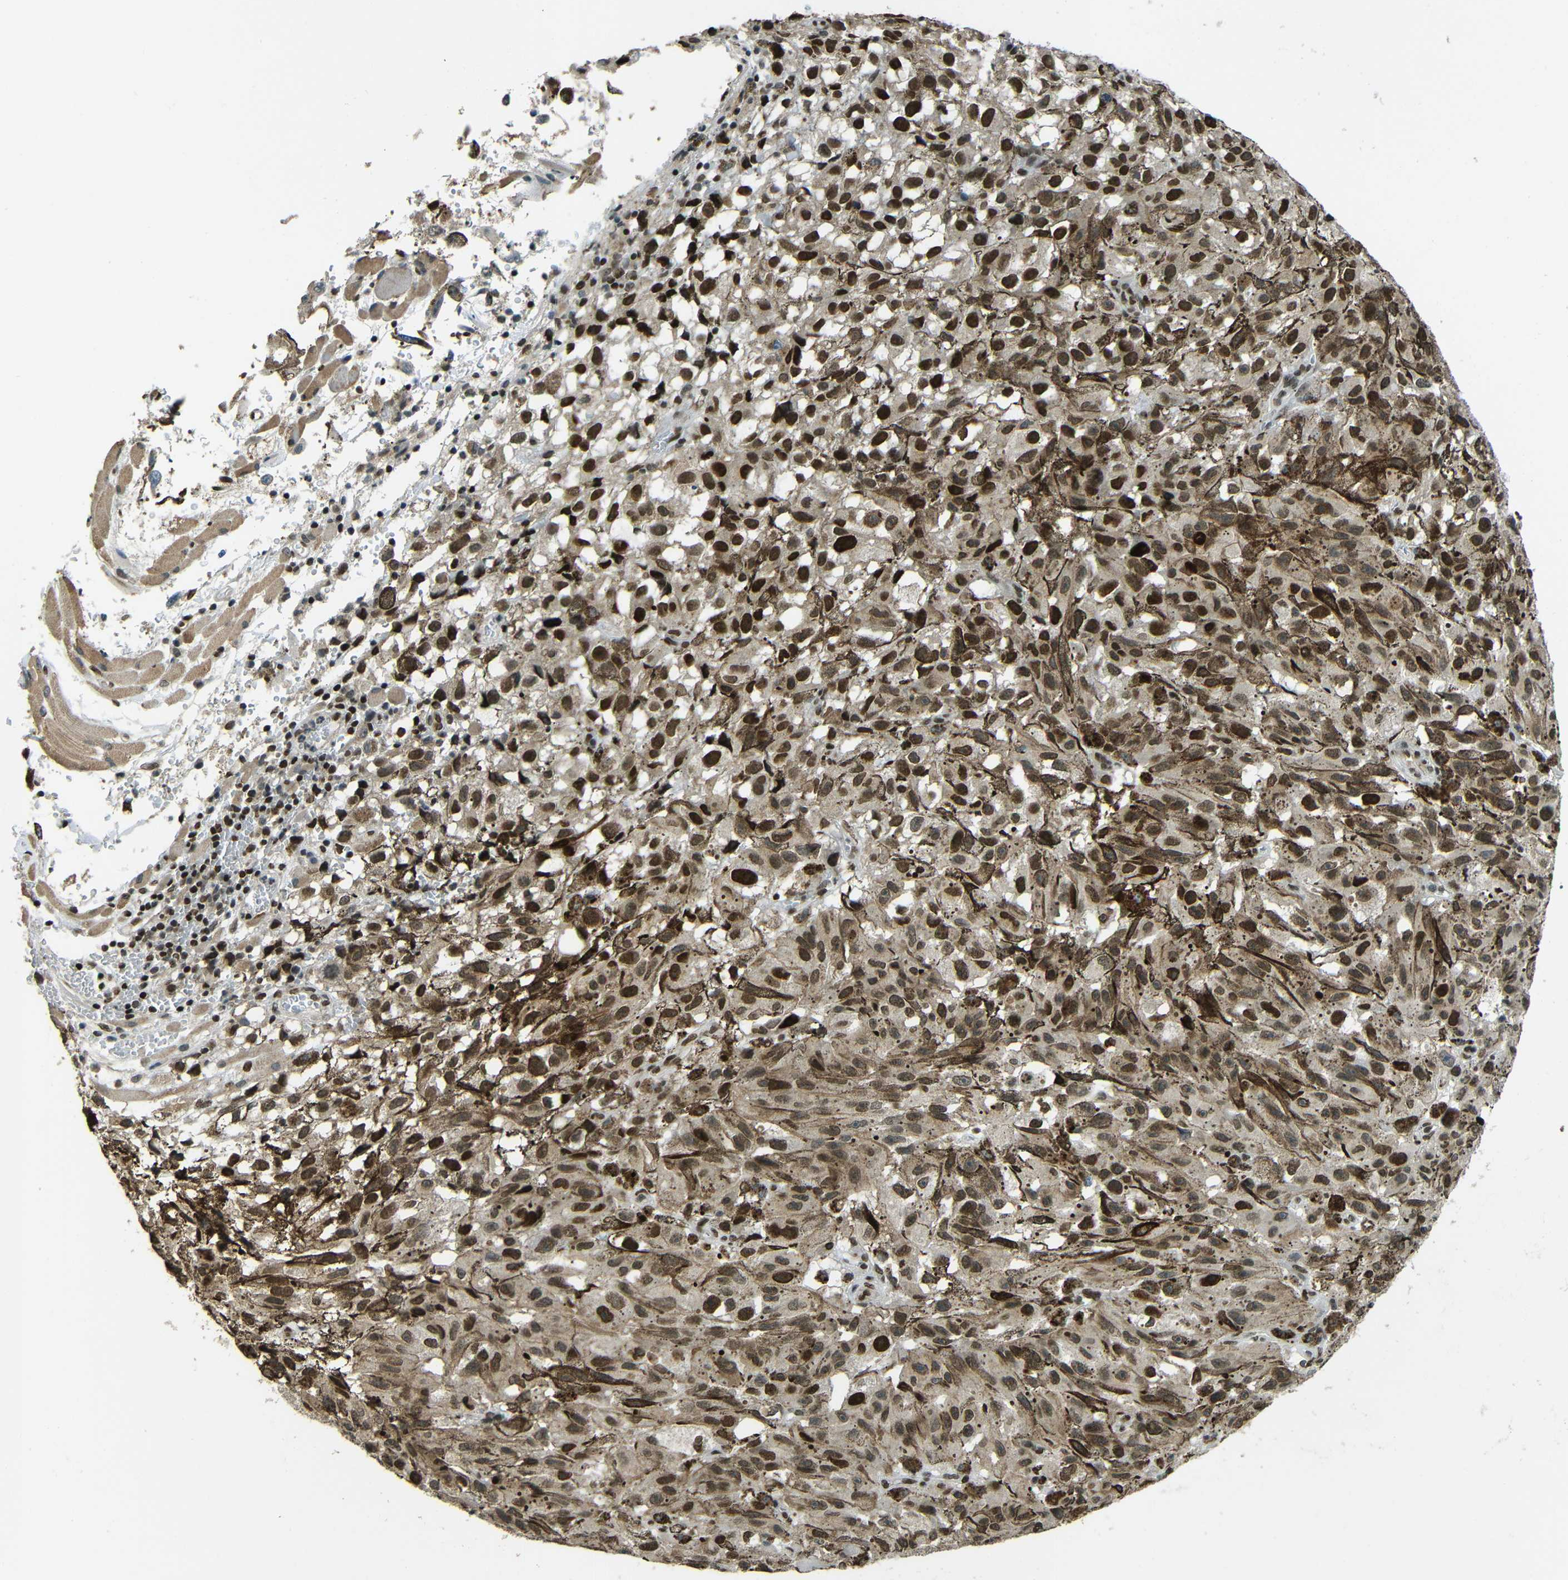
{"staining": {"intensity": "strong", "quantity": ">75%", "location": "cytoplasmic/membranous,nuclear"}, "tissue": "melanoma", "cell_type": "Tumor cells", "image_type": "cancer", "snomed": [{"axis": "morphology", "description": "Malignant melanoma, NOS"}, {"axis": "topography", "description": "Skin"}], "caption": "Strong cytoplasmic/membranous and nuclear expression for a protein is seen in approximately >75% of tumor cells of malignant melanoma using immunohistochemistry.", "gene": "PSIP1", "patient": {"sex": "female", "age": 104}}